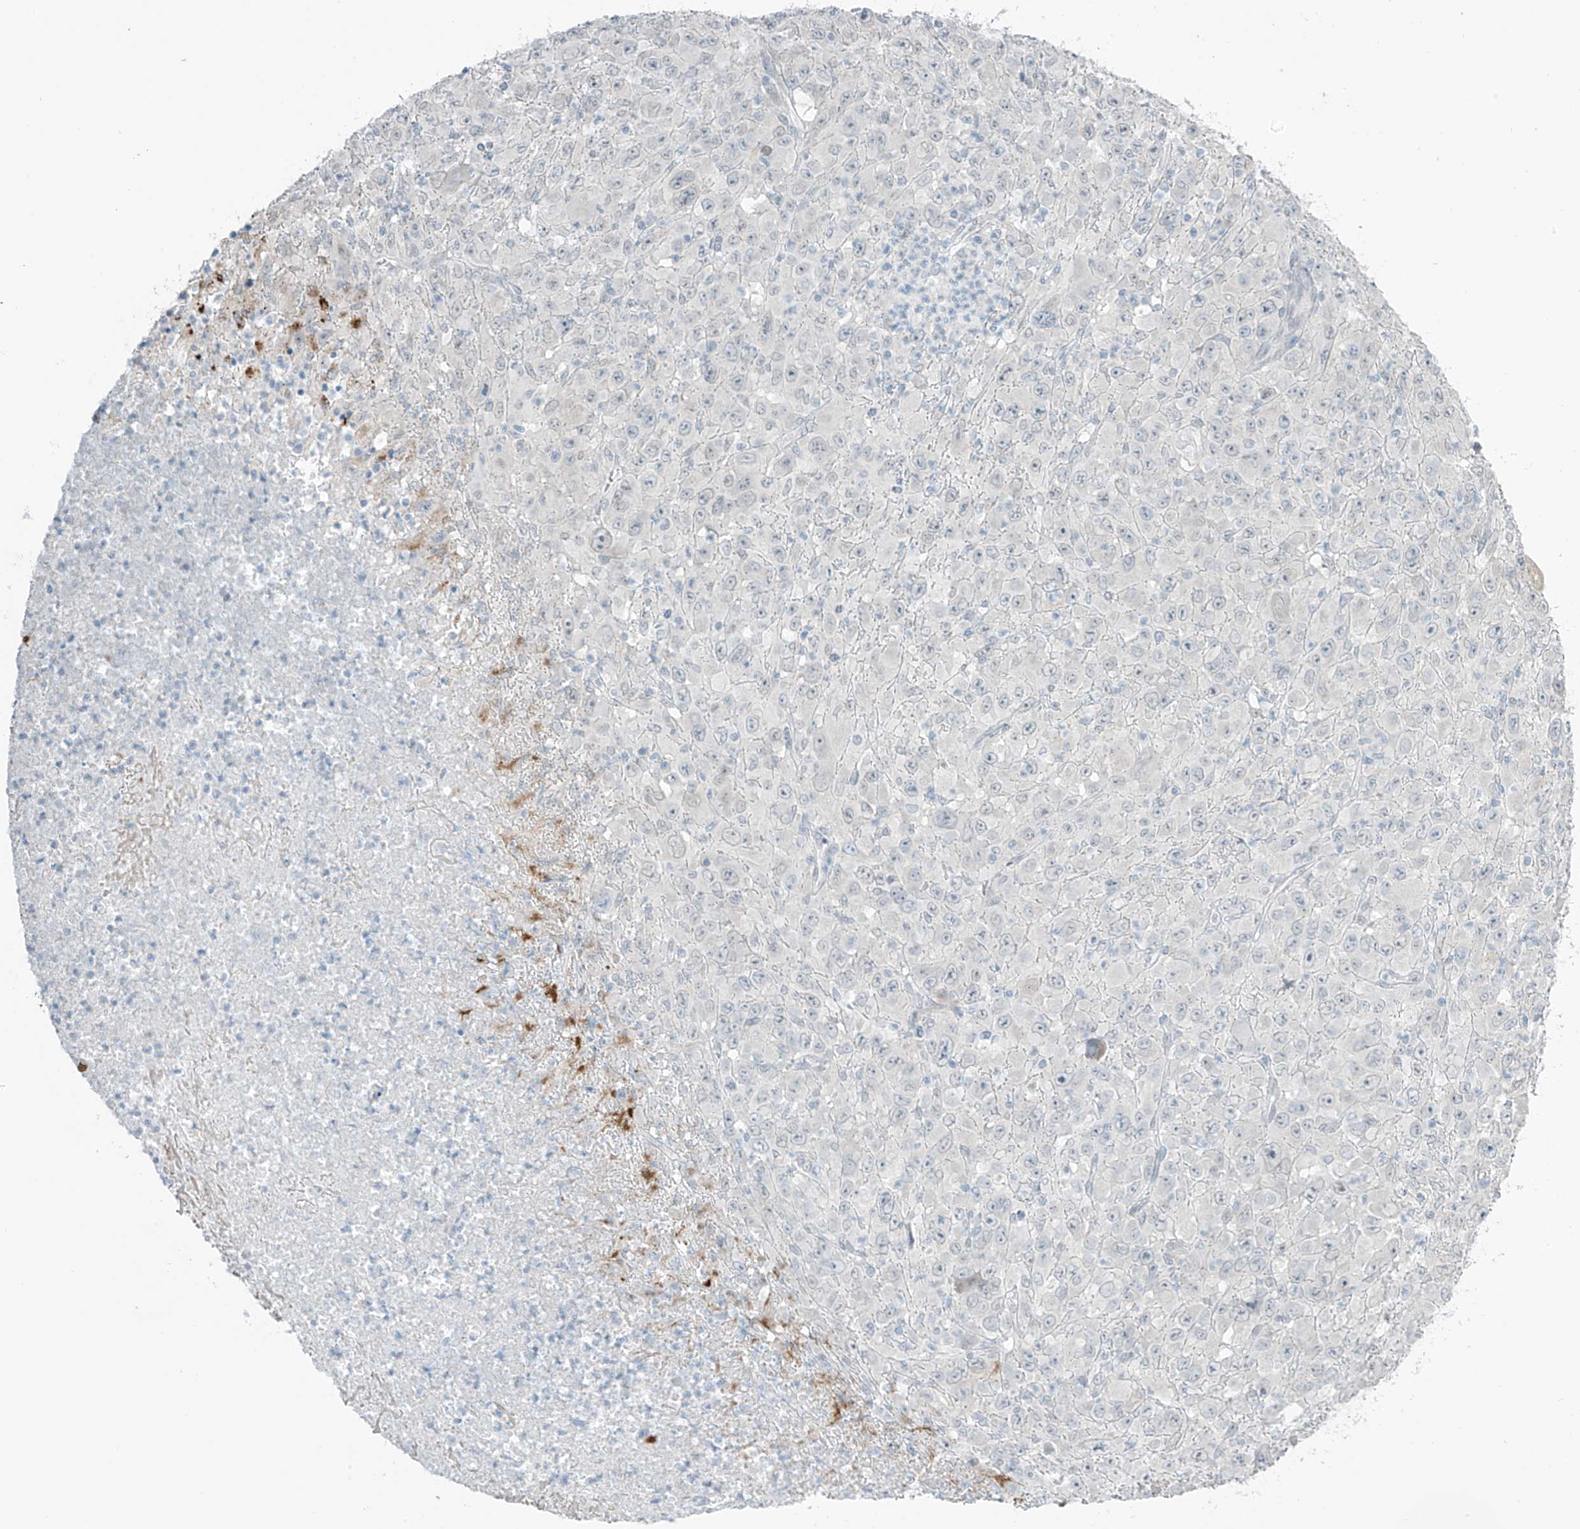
{"staining": {"intensity": "negative", "quantity": "none", "location": "none"}, "tissue": "melanoma", "cell_type": "Tumor cells", "image_type": "cancer", "snomed": [{"axis": "morphology", "description": "Malignant melanoma, Metastatic site"}, {"axis": "topography", "description": "Skin"}], "caption": "Malignant melanoma (metastatic site) was stained to show a protein in brown. There is no significant staining in tumor cells.", "gene": "PRDM6", "patient": {"sex": "female", "age": 56}}